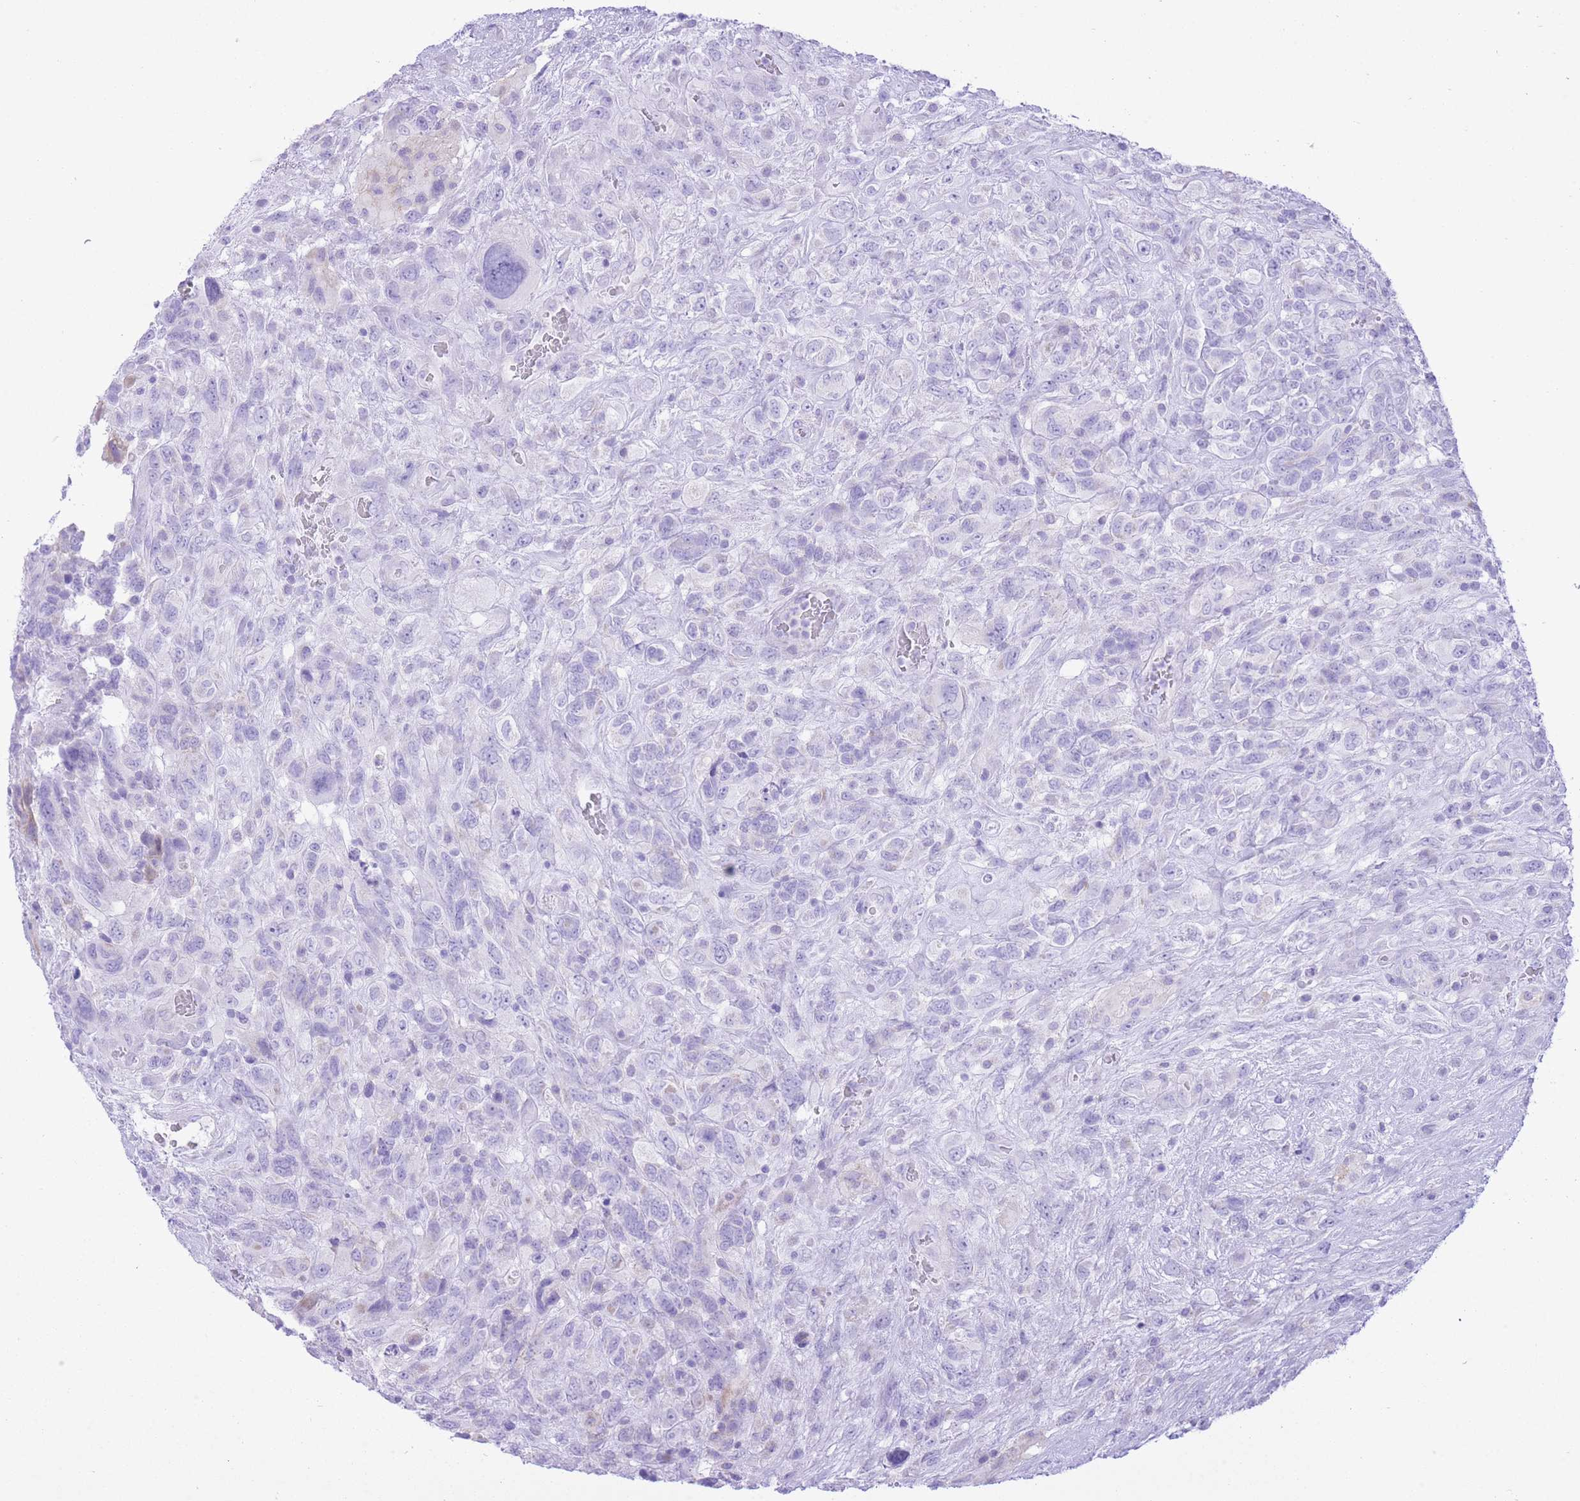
{"staining": {"intensity": "negative", "quantity": "none", "location": "none"}, "tissue": "glioma", "cell_type": "Tumor cells", "image_type": "cancer", "snomed": [{"axis": "morphology", "description": "Glioma, malignant, High grade"}, {"axis": "topography", "description": "Brain"}], "caption": "This is an immunohistochemistry image of glioma. There is no staining in tumor cells.", "gene": "SLC4A4", "patient": {"sex": "male", "age": 61}}